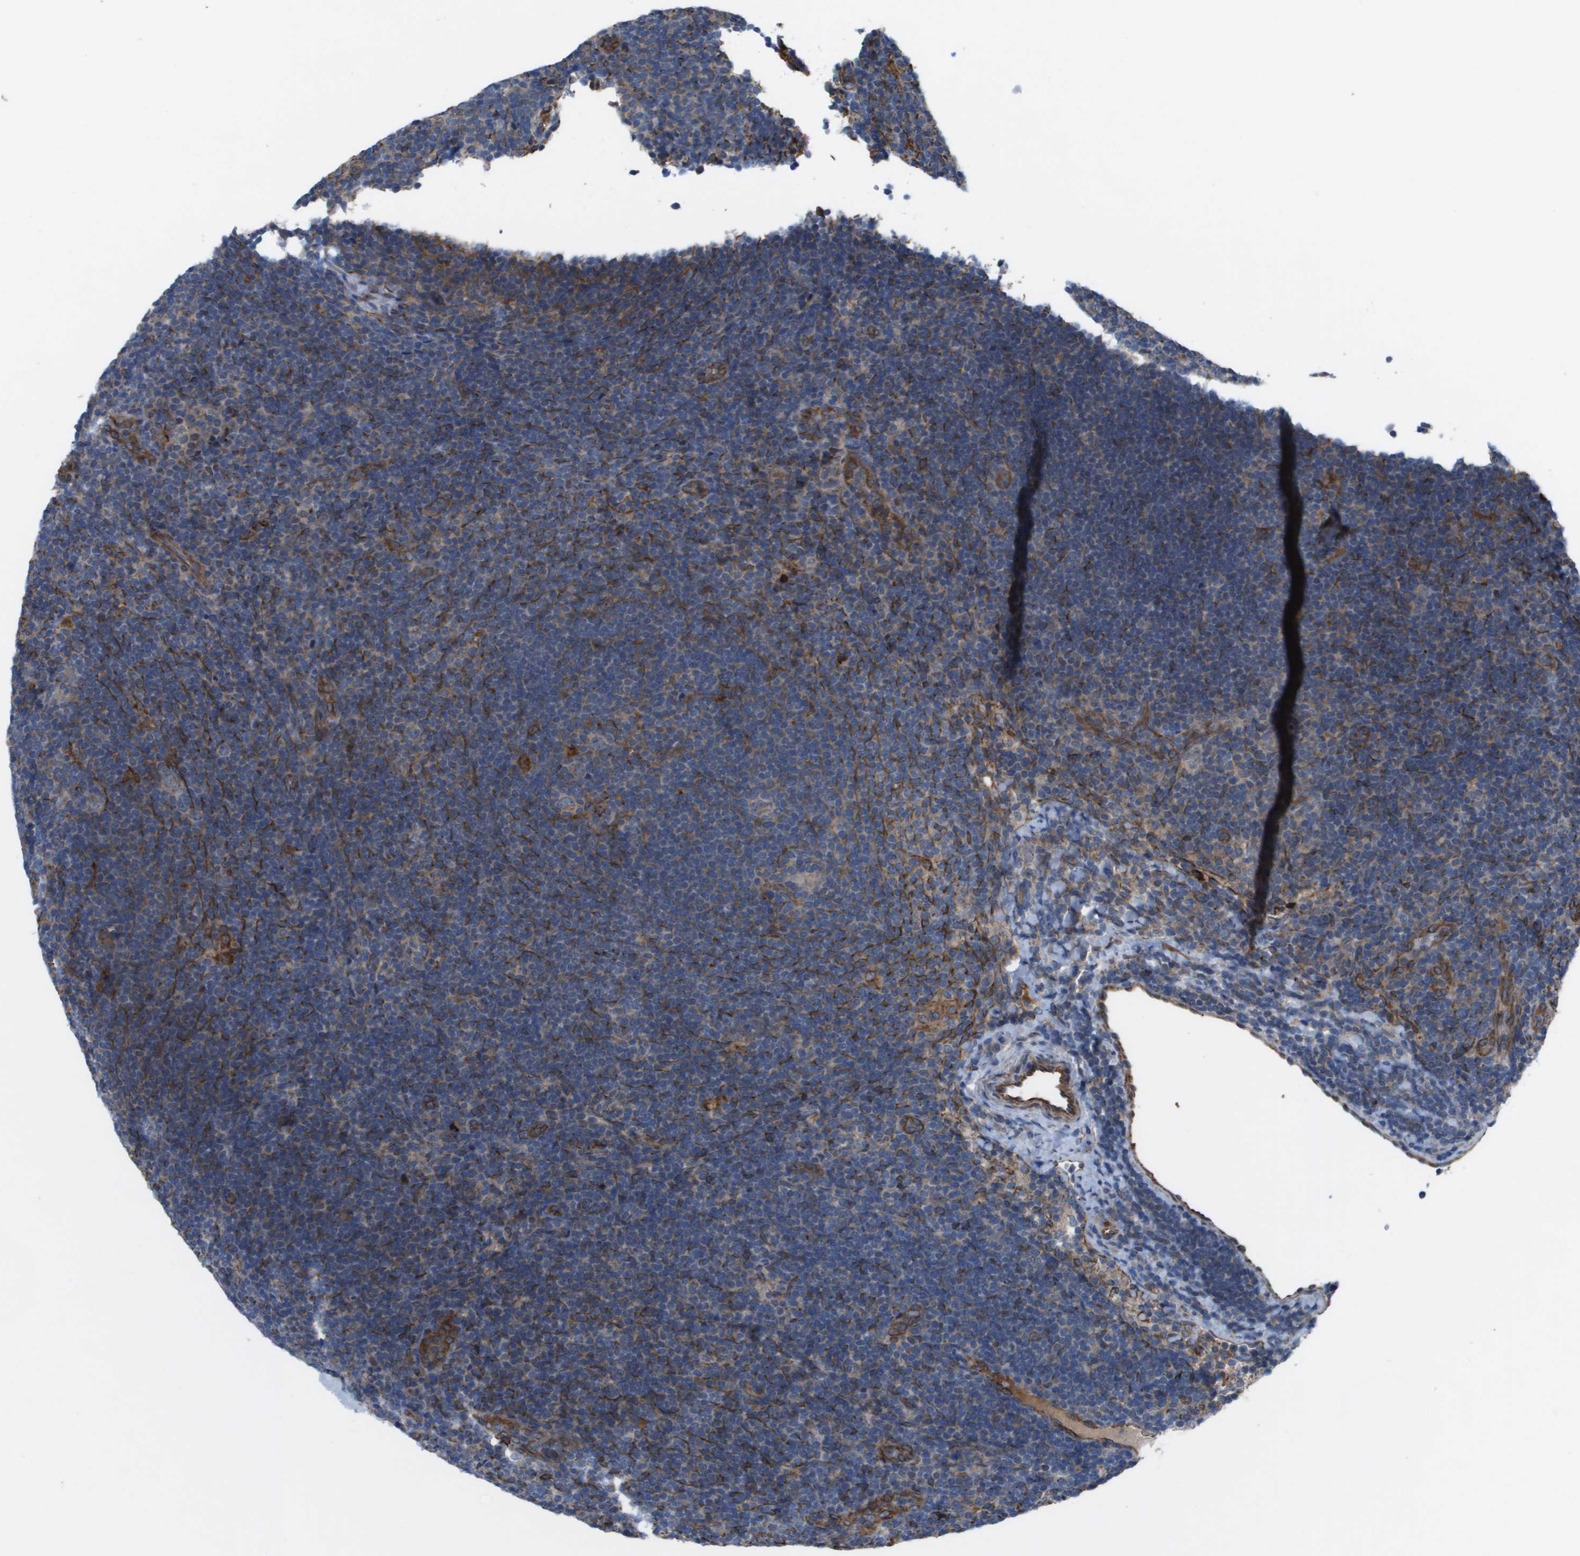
{"staining": {"intensity": "negative", "quantity": "none", "location": "none"}, "tissue": "lymphoma", "cell_type": "Tumor cells", "image_type": "cancer", "snomed": [{"axis": "morphology", "description": "Hodgkin's disease, NOS"}, {"axis": "topography", "description": "Lymph node"}], "caption": "The IHC photomicrograph has no significant positivity in tumor cells of lymphoma tissue.", "gene": "SLC6A9", "patient": {"sex": "female", "age": 57}}